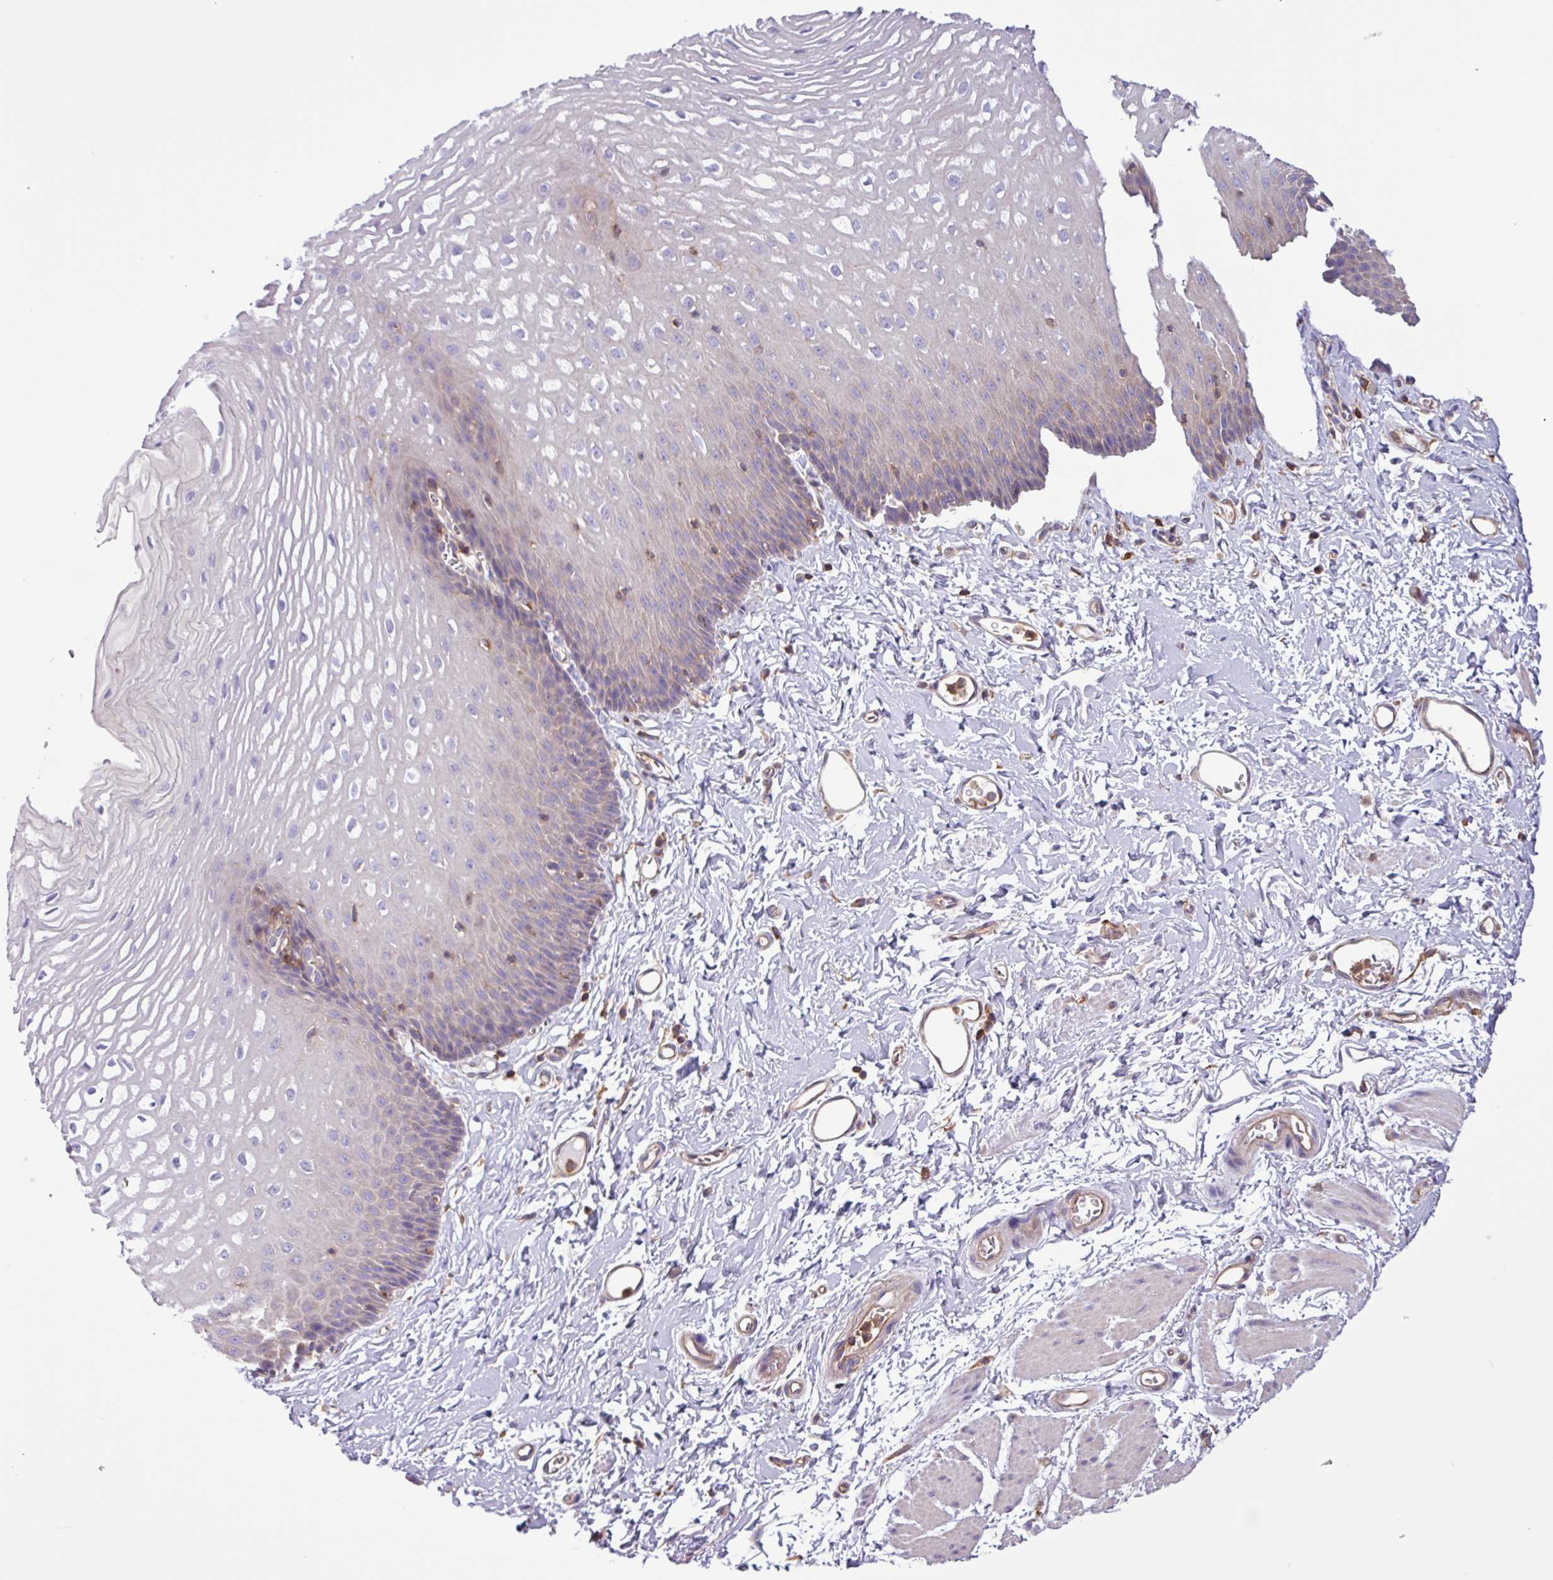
{"staining": {"intensity": "weak", "quantity": "25%-75%", "location": "cytoplasmic/membranous"}, "tissue": "esophagus", "cell_type": "Squamous epithelial cells", "image_type": "normal", "snomed": [{"axis": "morphology", "description": "Normal tissue, NOS"}, {"axis": "topography", "description": "Esophagus"}], "caption": "Protein staining of normal esophagus shows weak cytoplasmic/membranous expression in approximately 25%-75% of squamous epithelial cells.", "gene": "ACTR3B", "patient": {"sex": "male", "age": 70}}